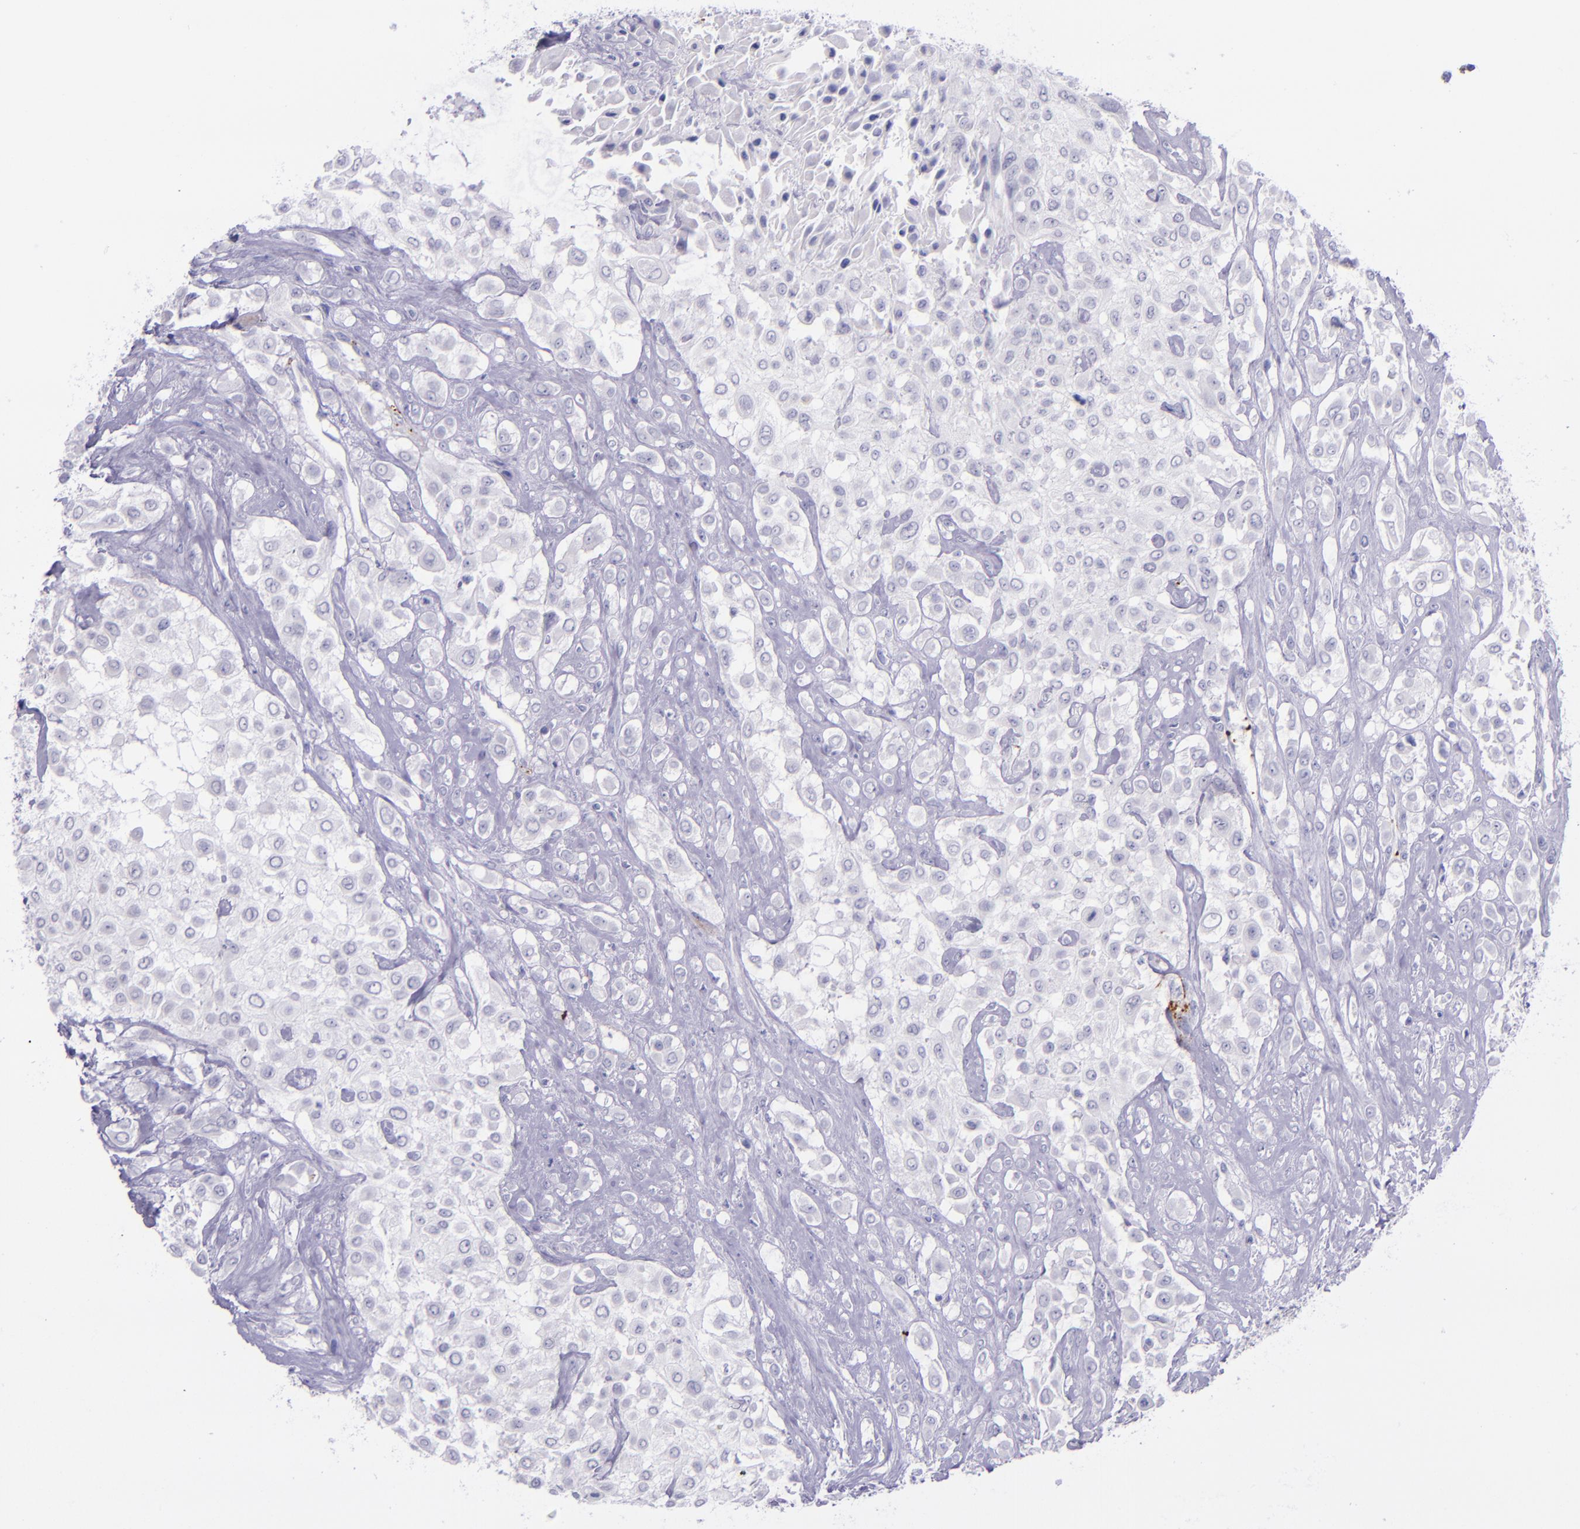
{"staining": {"intensity": "negative", "quantity": "none", "location": "none"}, "tissue": "urothelial cancer", "cell_type": "Tumor cells", "image_type": "cancer", "snomed": [{"axis": "morphology", "description": "Urothelial carcinoma, High grade"}, {"axis": "topography", "description": "Urinary bladder"}], "caption": "Tumor cells are negative for brown protein staining in urothelial cancer.", "gene": "SELE", "patient": {"sex": "male", "age": 57}}